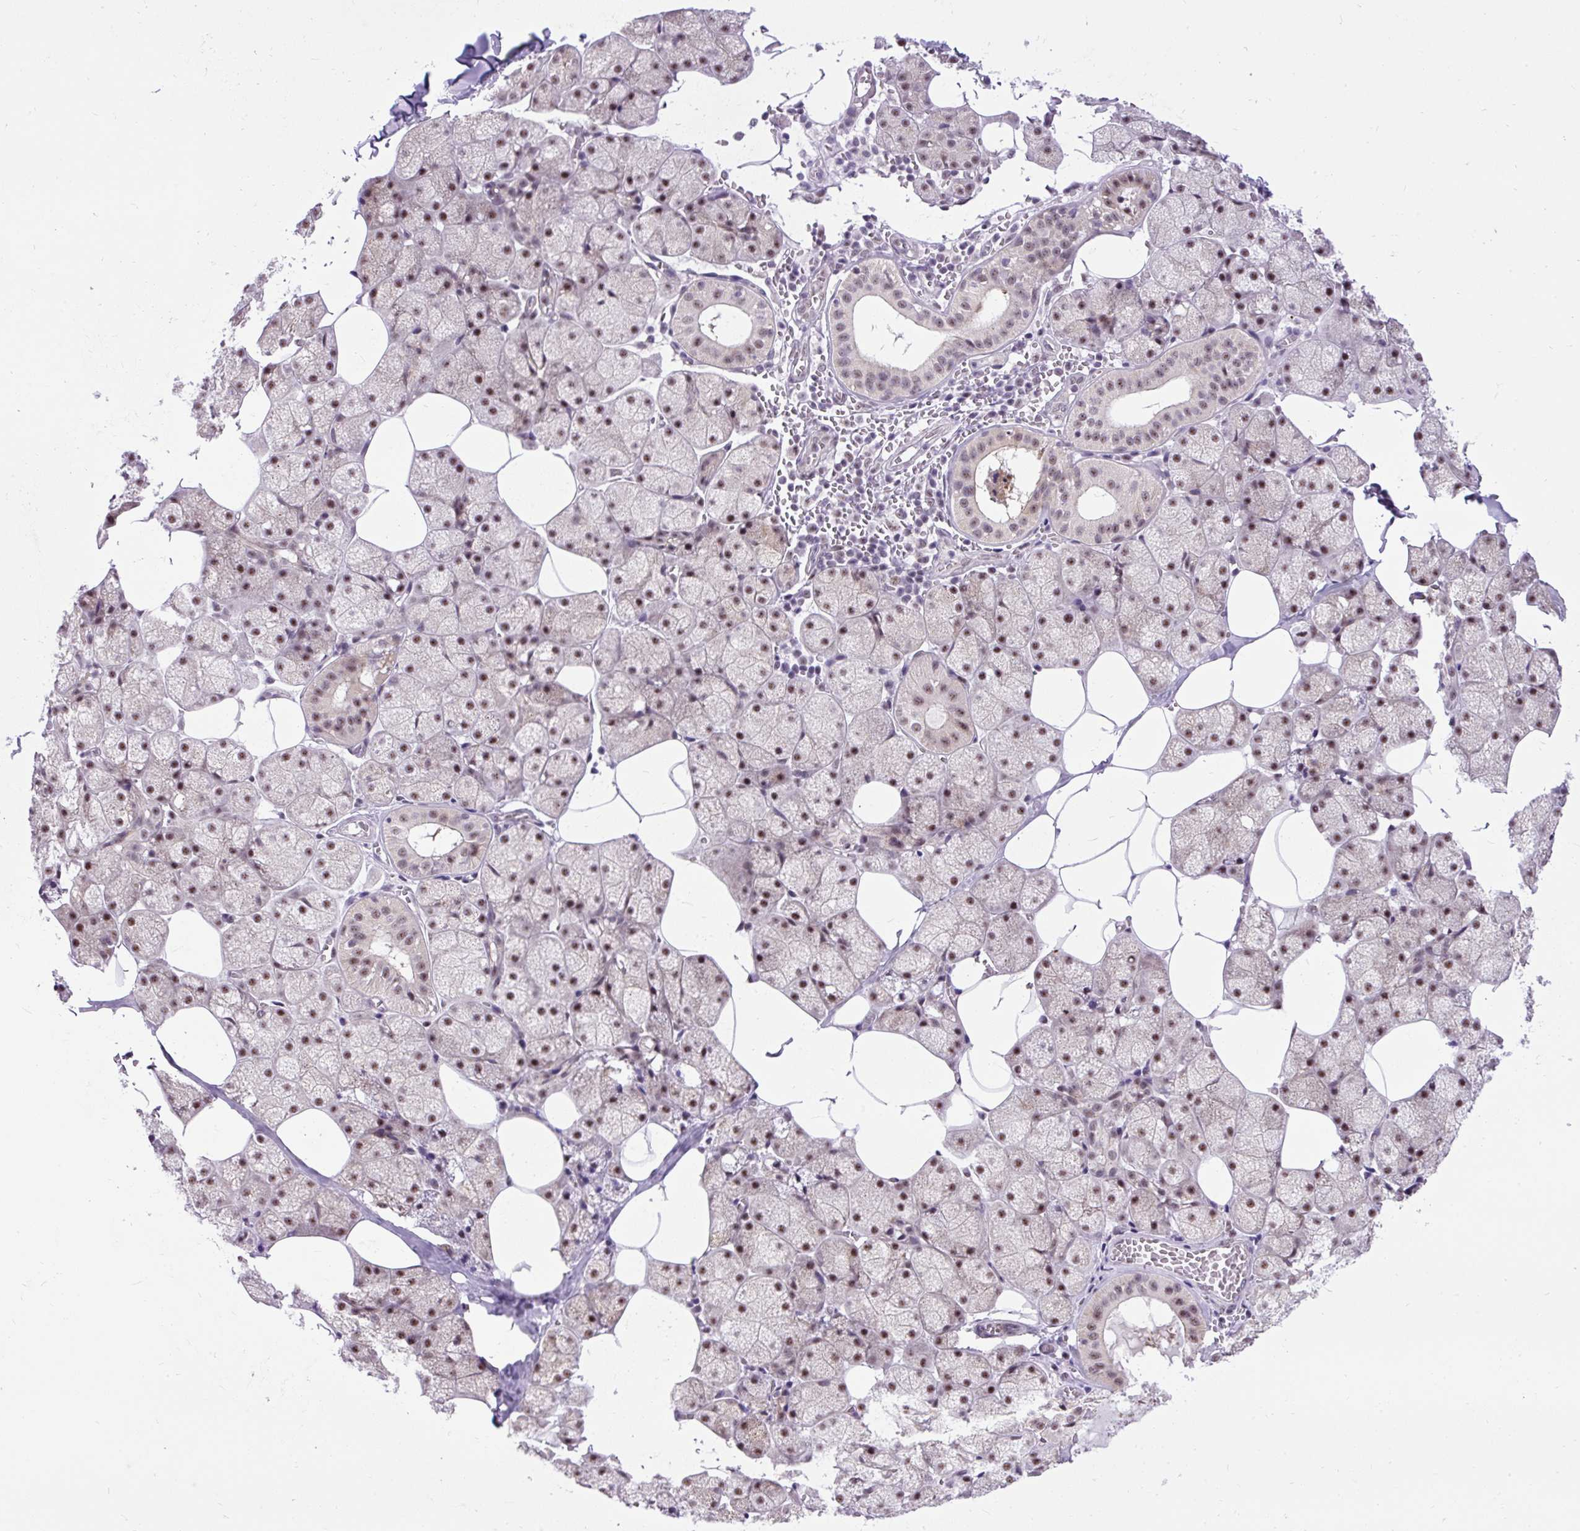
{"staining": {"intensity": "moderate", "quantity": ">75%", "location": "nuclear"}, "tissue": "salivary gland", "cell_type": "Glandular cells", "image_type": "normal", "snomed": [{"axis": "morphology", "description": "Normal tissue, NOS"}, {"axis": "topography", "description": "Salivary gland"}, {"axis": "topography", "description": "Peripheral nerve tissue"}], "caption": "Immunohistochemistry image of unremarkable salivary gland stained for a protein (brown), which demonstrates medium levels of moderate nuclear staining in about >75% of glandular cells.", "gene": "SMC5", "patient": {"sex": "male", "age": 38}}